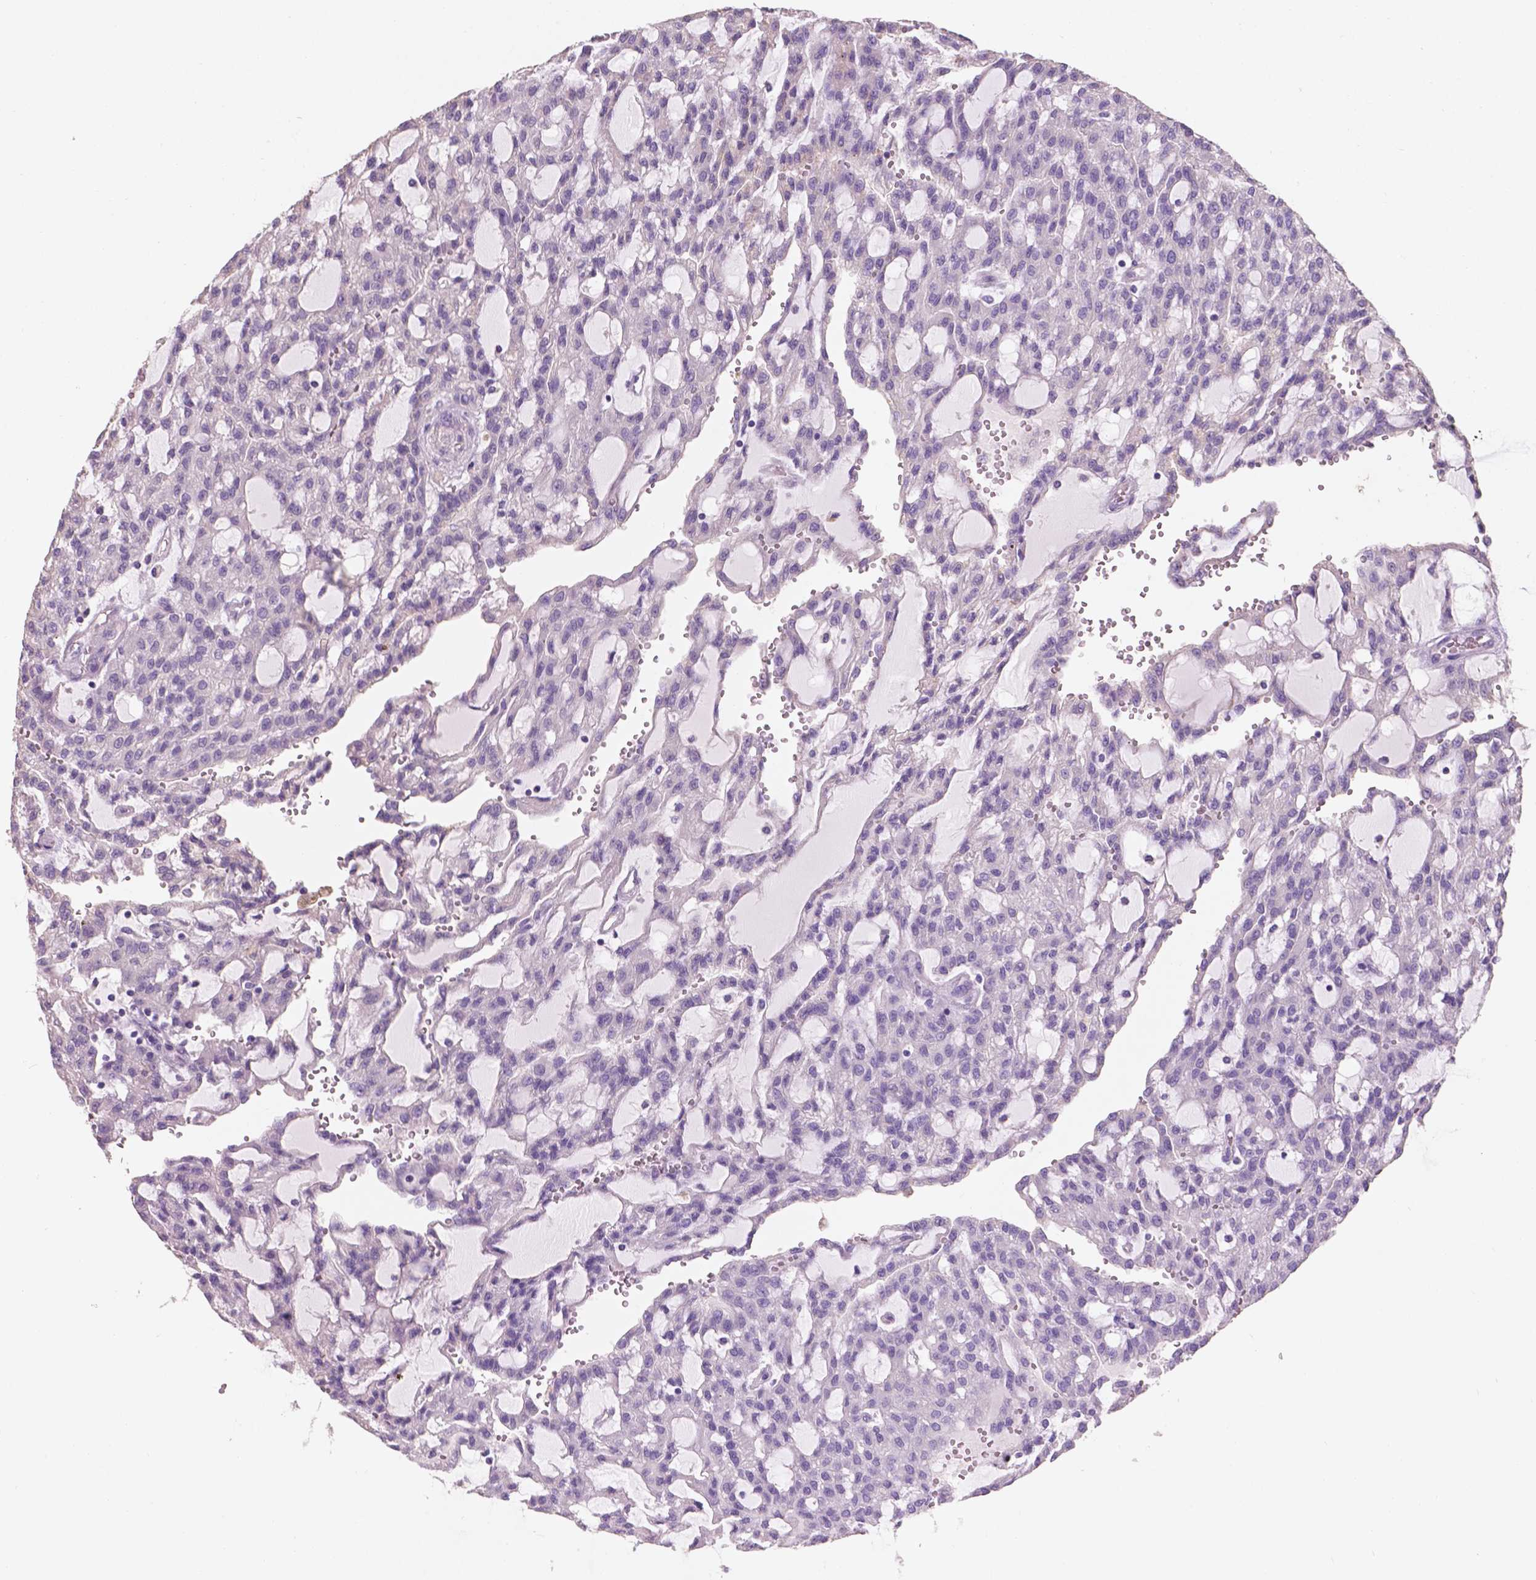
{"staining": {"intensity": "negative", "quantity": "none", "location": "none"}, "tissue": "renal cancer", "cell_type": "Tumor cells", "image_type": "cancer", "snomed": [{"axis": "morphology", "description": "Adenocarcinoma, NOS"}, {"axis": "topography", "description": "Kidney"}], "caption": "Adenocarcinoma (renal) was stained to show a protein in brown. There is no significant staining in tumor cells.", "gene": "SBSN", "patient": {"sex": "male", "age": 63}}